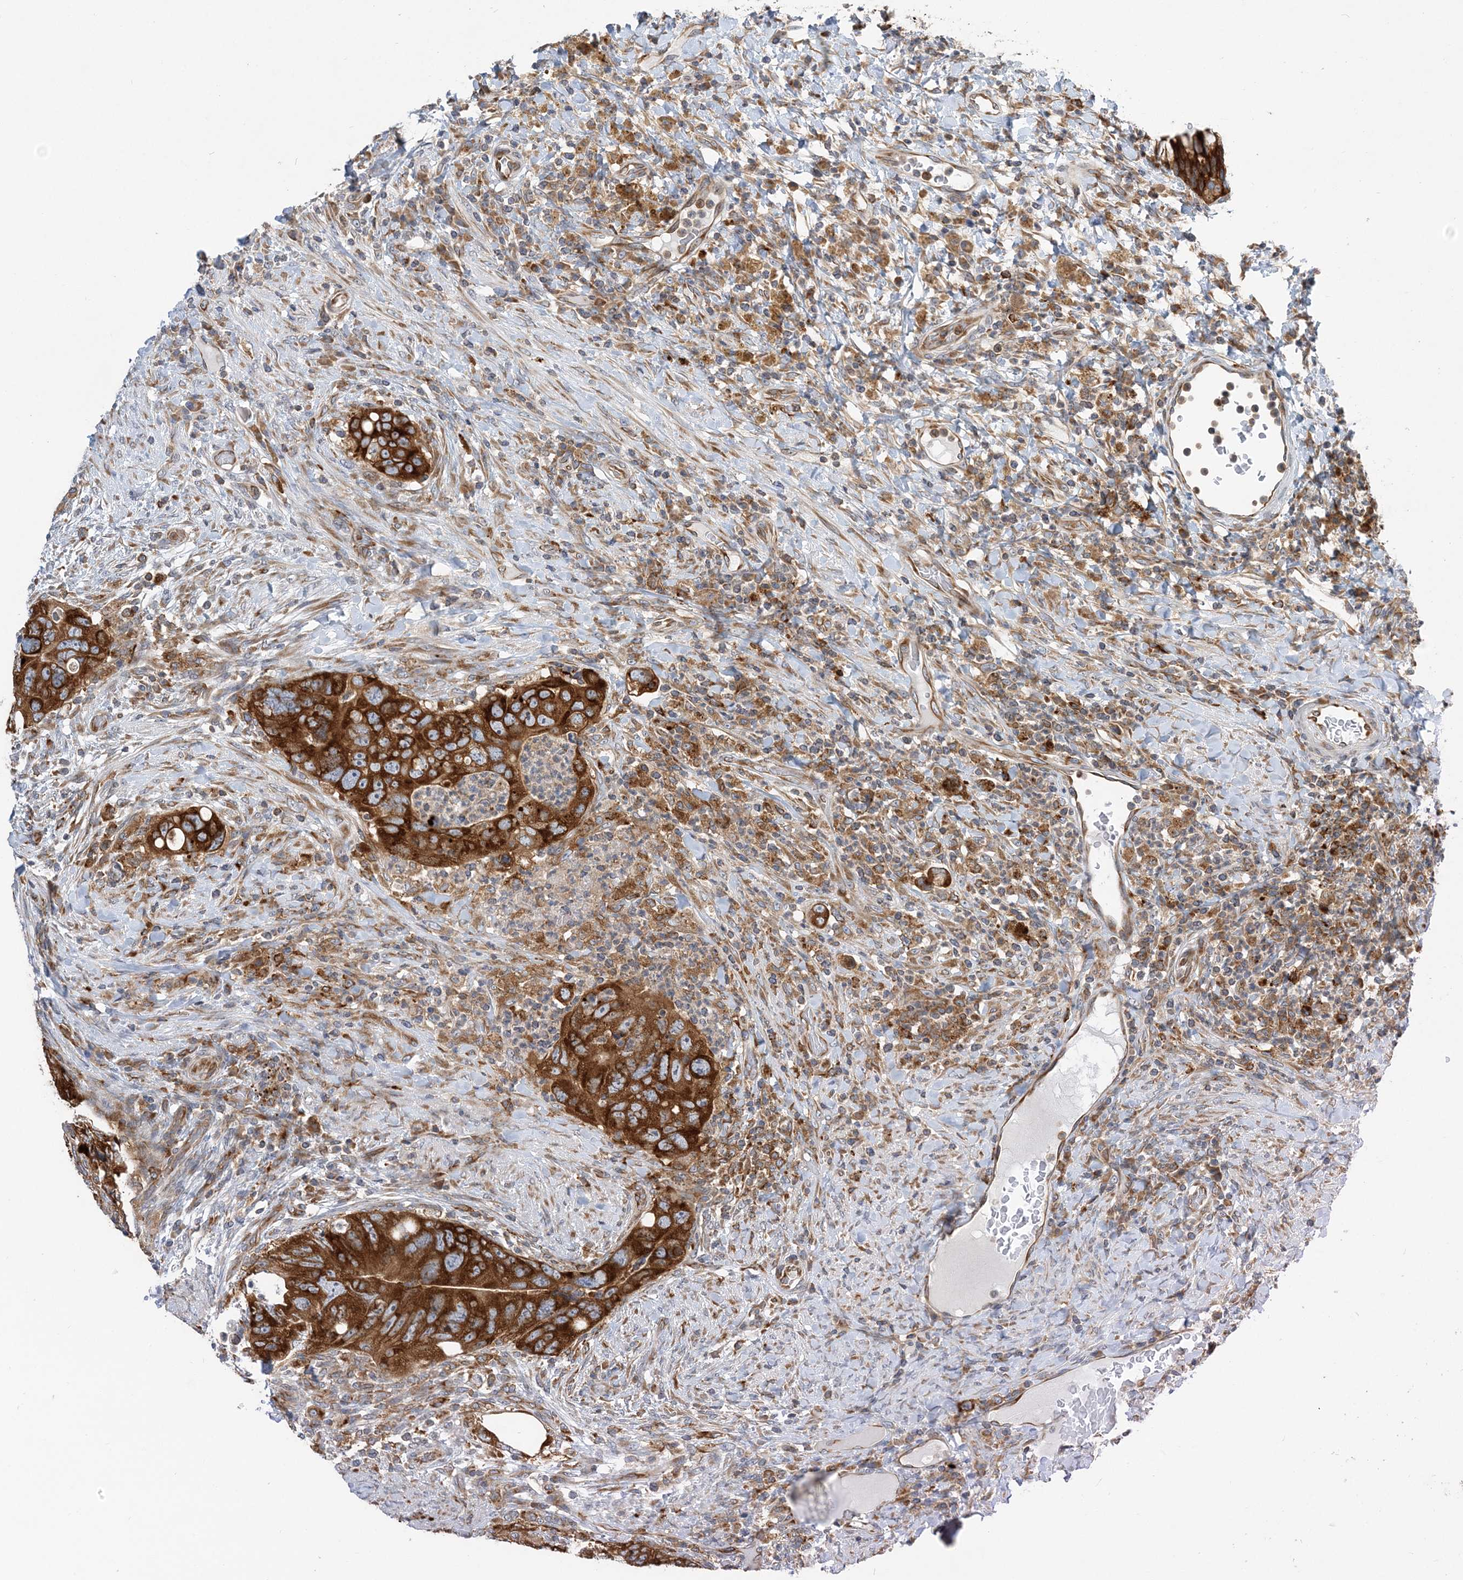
{"staining": {"intensity": "strong", "quantity": ">75%", "location": "cytoplasmic/membranous"}, "tissue": "colorectal cancer", "cell_type": "Tumor cells", "image_type": "cancer", "snomed": [{"axis": "morphology", "description": "Adenocarcinoma, NOS"}, {"axis": "topography", "description": "Rectum"}], "caption": "Immunohistochemistry (IHC) of colorectal cancer shows high levels of strong cytoplasmic/membranous staining in about >75% of tumor cells.", "gene": "LARP4B", "patient": {"sex": "male", "age": 59}}